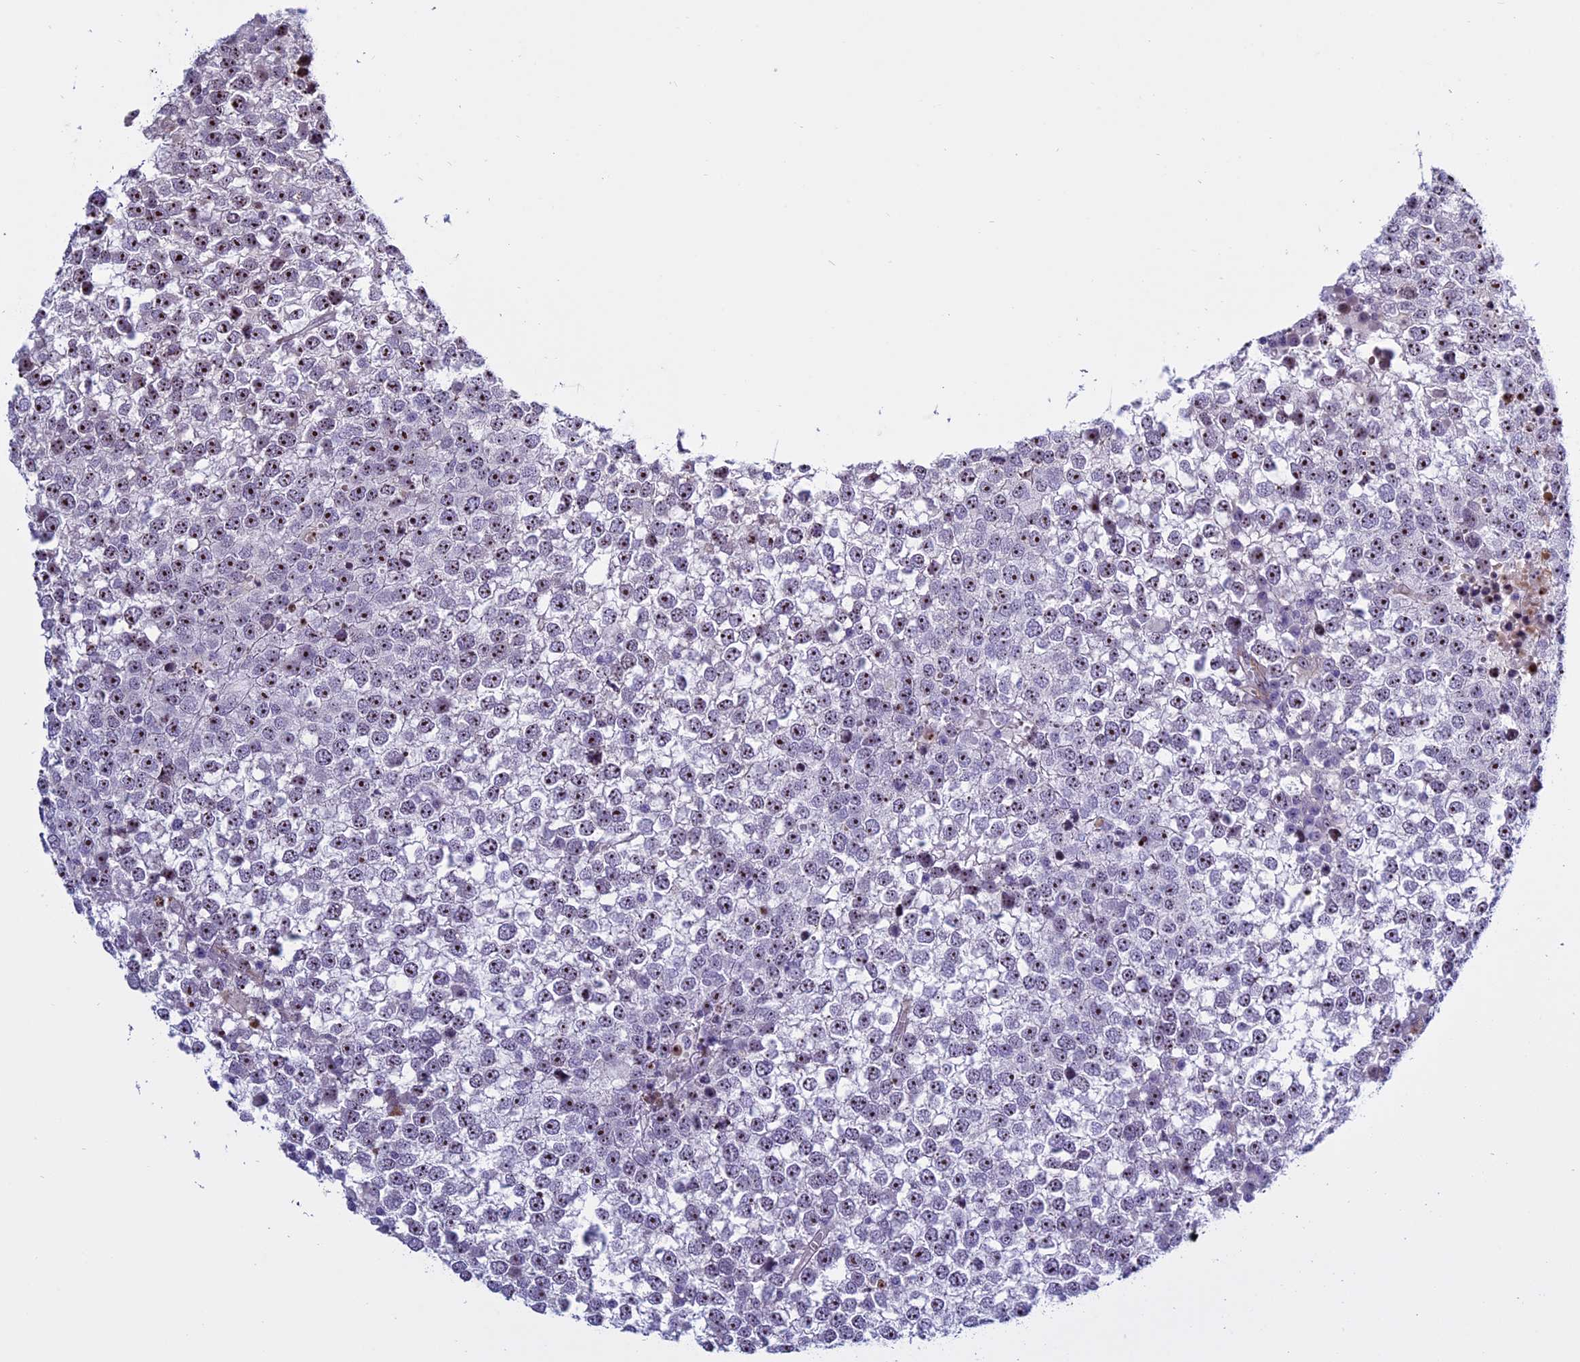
{"staining": {"intensity": "moderate", "quantity": "25%-75%", "location": "nuclear"}, "tissue": "testis cancer", "cell_type": "Tumor cells", "image_type": "cancer", "snomed": [{"axis": "morphology", "description": "Seminoma, NOS"}, {"axis": "topography", "description": "Testis"}], "caption": "Testis seminoma stained for a protein demonstrates moderate nuclear positivity in tumor cells.", "gene": "TBL3", "patient": {"sex": "male", "age": 65}}